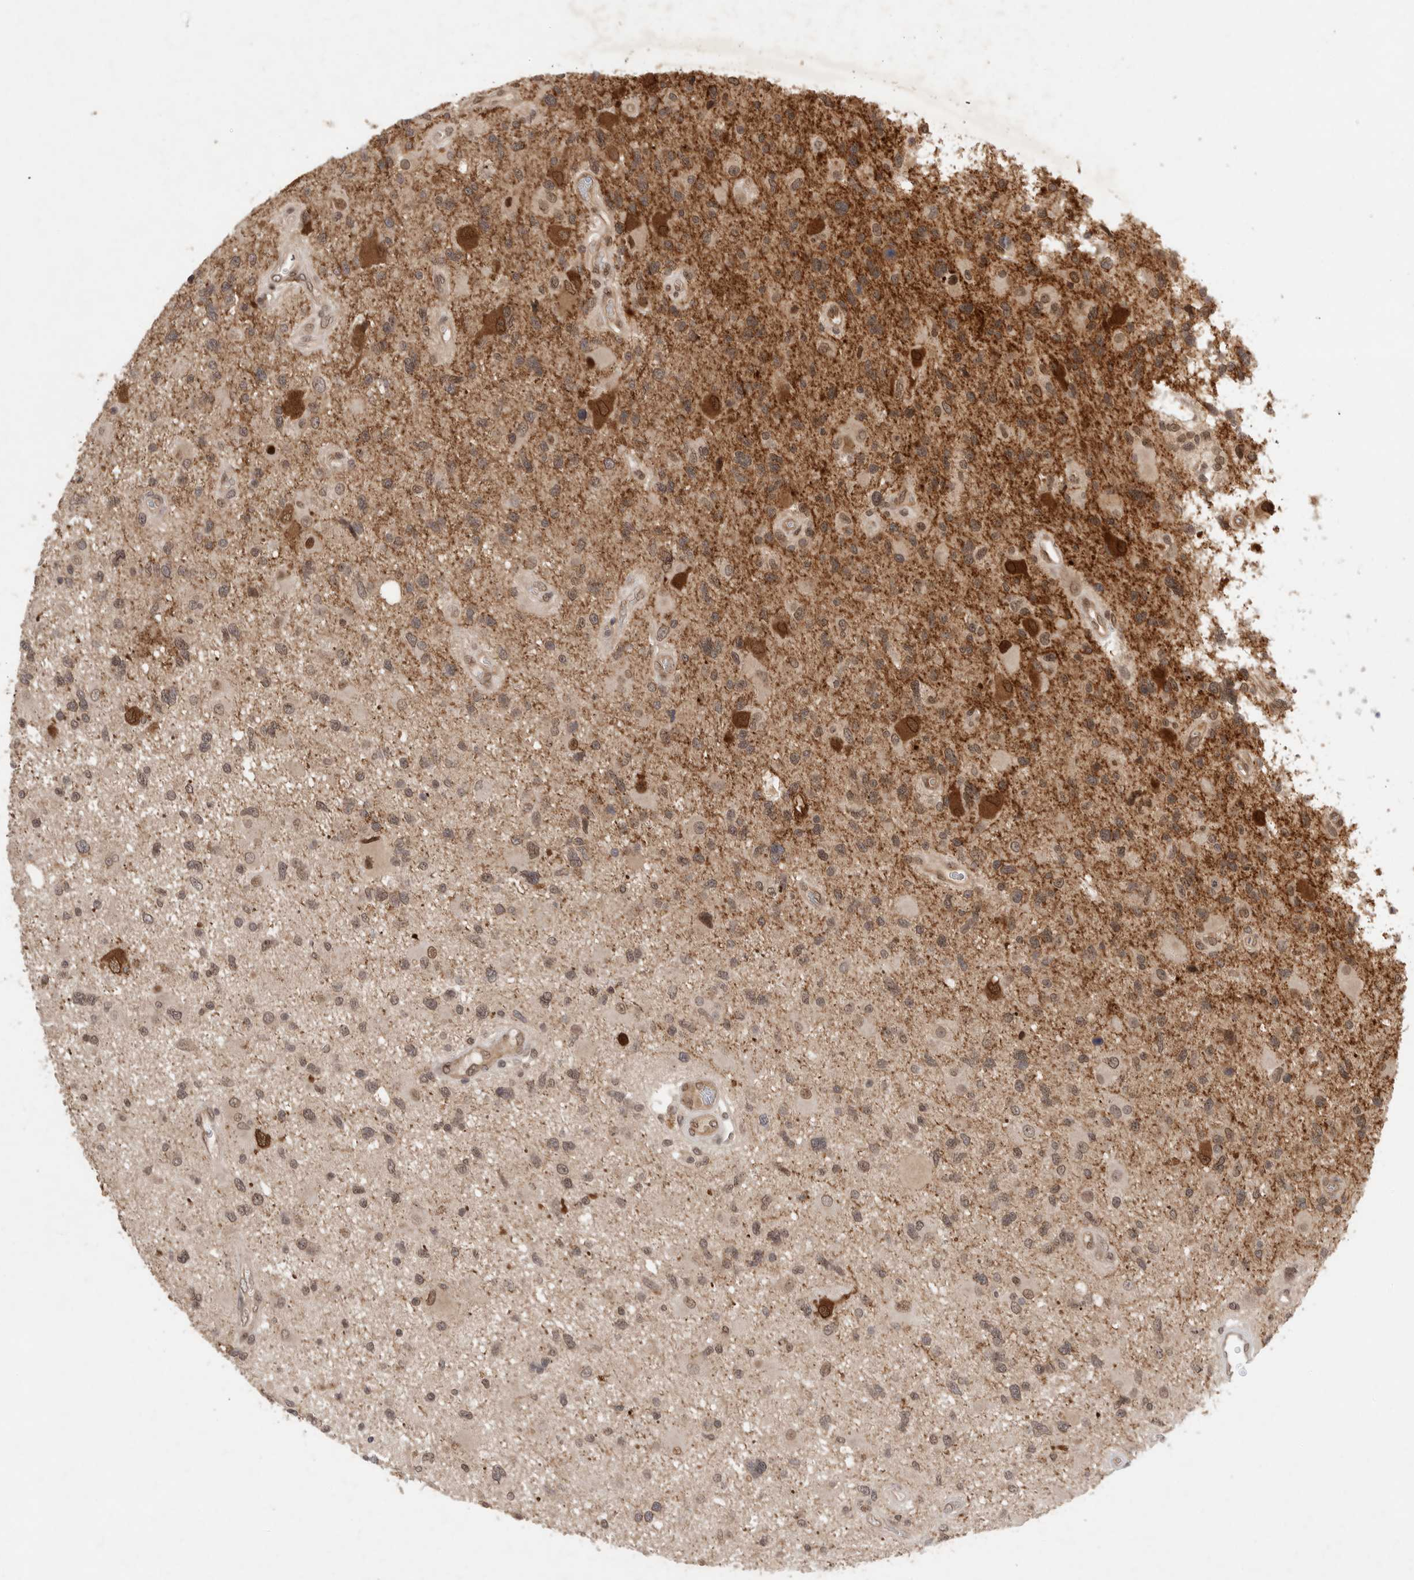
{"staining": {"intensity": "weak", "quantity": "25%-75%", "location": "nuclear"}, "tissue": "glioma", "cell_type": "Tumor cells", "image_type": "cancer", "snomed": [{"axis": "morphology", "description": "Glioma, malignant, High grade"}, {"axis": "topography", "description": "Brain"}], "caption": "The histopathology image shows immunohistochemical staining of malignant glioma (high-grade). There is weak nuclear expression is identified in approximately 25%-75% of tumor cells. (Brightfield microscopy of DAB IHC at high magnification).", "gene": "LEMD3", "patient": {"sex": "male", "age": 33}}